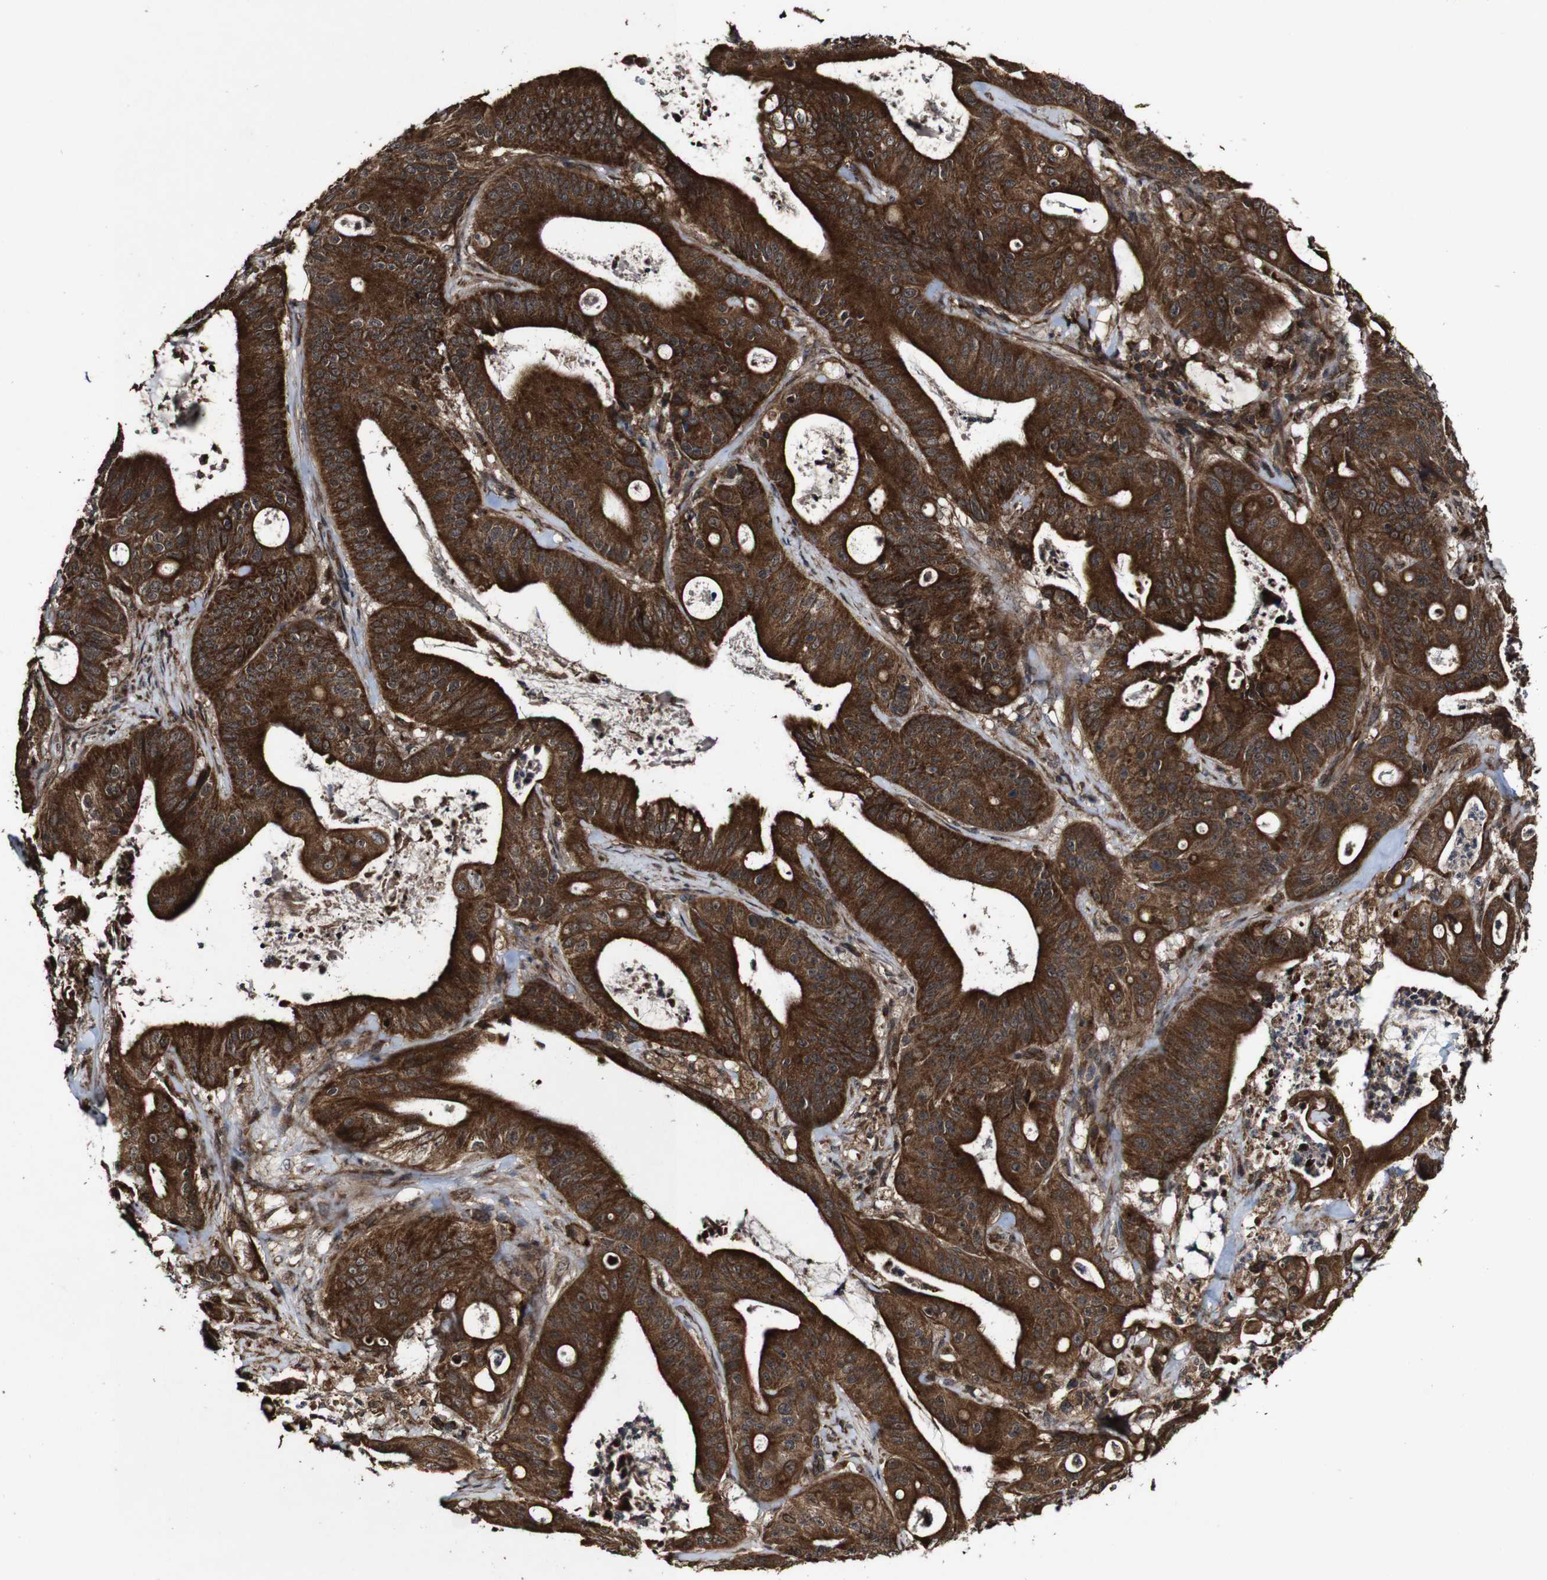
{"staining": {"intensity": "strong", "quantity": ">75%", "location": "cytoplasmic/membranous"}, "tissue": "pancreatic cancer", "cell_type": "Tumor cells", "image_type": "cancer", "snomed": [{"axis": "morphology", "description": "Normal tissue, NOS"}, {"axis": "topography", "description": "Lymph node"}], "caption": "Pancreatic cancer stained for a protein exhibits strong cytoplasmic/membranous positivity in tumor cells.", "gene": "BTN3A3", "patient": {"sex": "male", "age": 62}}